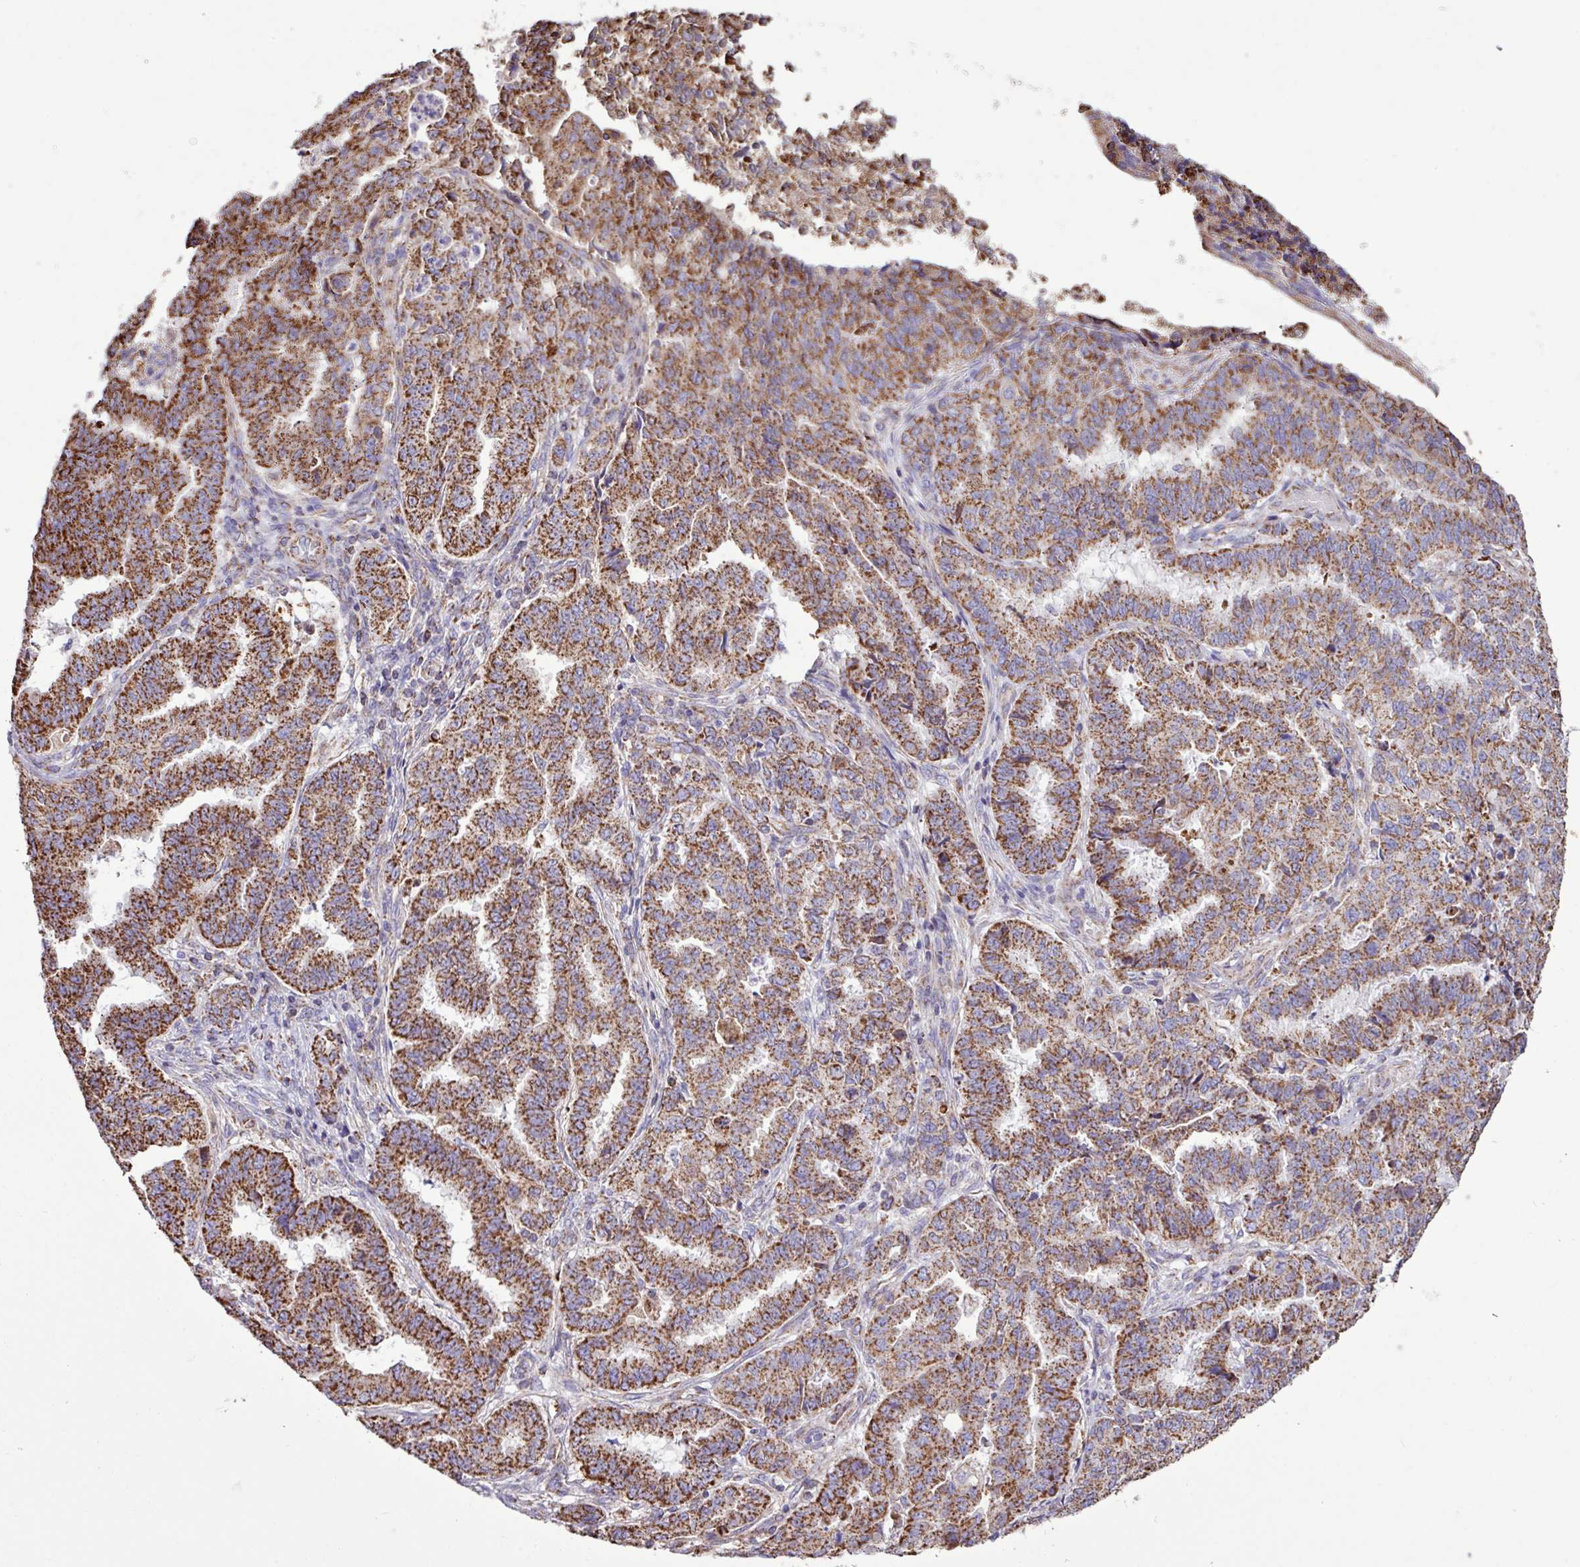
{"staining": {"intensity": "strong", "quantity": ">75%", "location": "cytoplasmic/membranous"}, "tissue": "endometrial cancer", "cell_type": "Tumor cells", "image_type": "cancer", "snomed": [{"axis": "morphology", "description": "Adenocarcinoma, NOS"}, {"axis": "topography", "description": "Endometrium"}], "caption": "Endometrial cancer (adenocarcinoma) stained with immunohistochemistry (IHC) reveals strong cytoplasmic/membranous staining in approximately >75% of tumor cells.", "gene": "RTL3", "patient": {"sex": "female", "age": 50}}